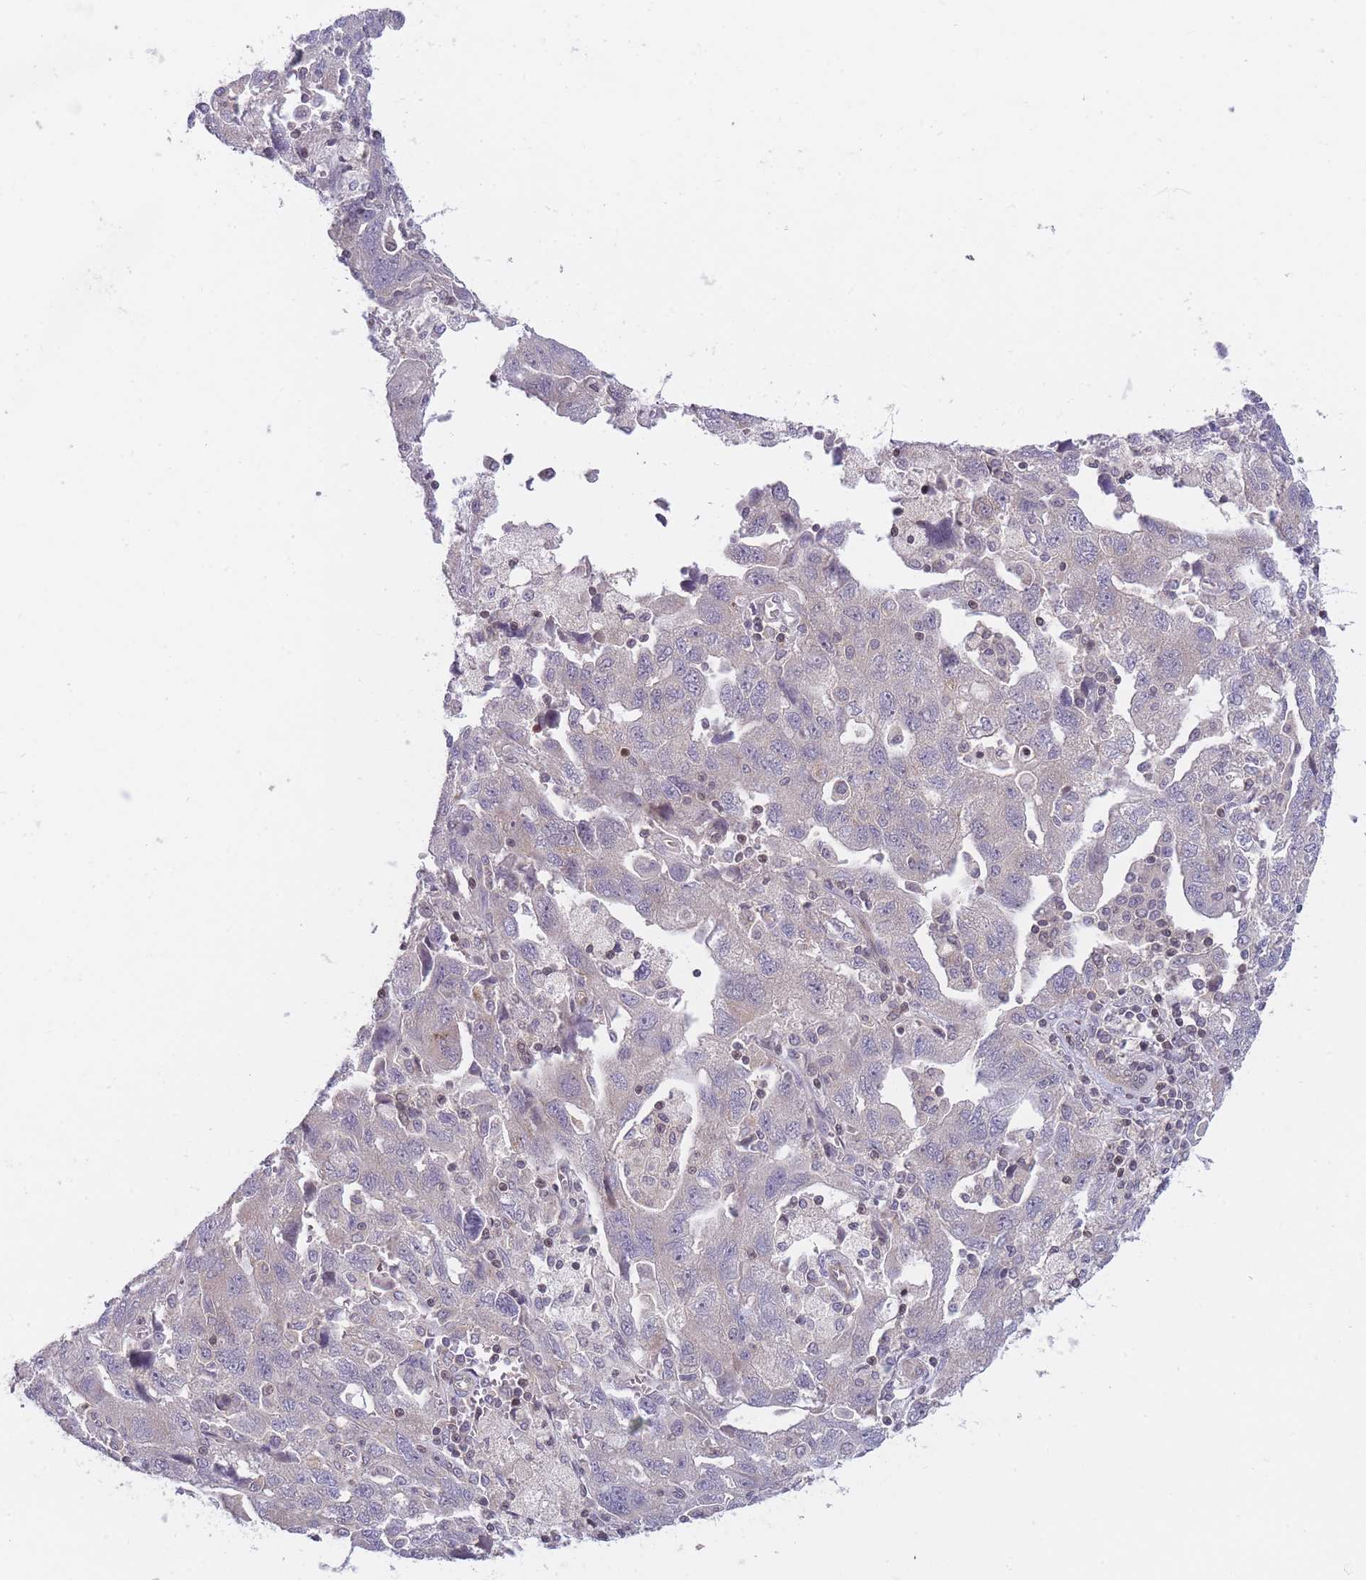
{"staining": {"intensity": "negative", "quantity": "none", "location": "none"}, "tissue": "ovarian cancer", "cell_type": "Tumor cells", "image_type": "cancer", "snomed": [{"axis": "morphology", "description": "Carcinoma, NOS"}, {"axis": "morphology", "description": "Cystadenocarcinoma, serous, NOS"}, {"axis": "topography", "description": "Ovary"}], "caption": "A photomicrograph of human ovarian cancer is negative for staining in tumor cells.", "gene": "SLC35F5", "patient": {"sex": "female", "age": 69}}